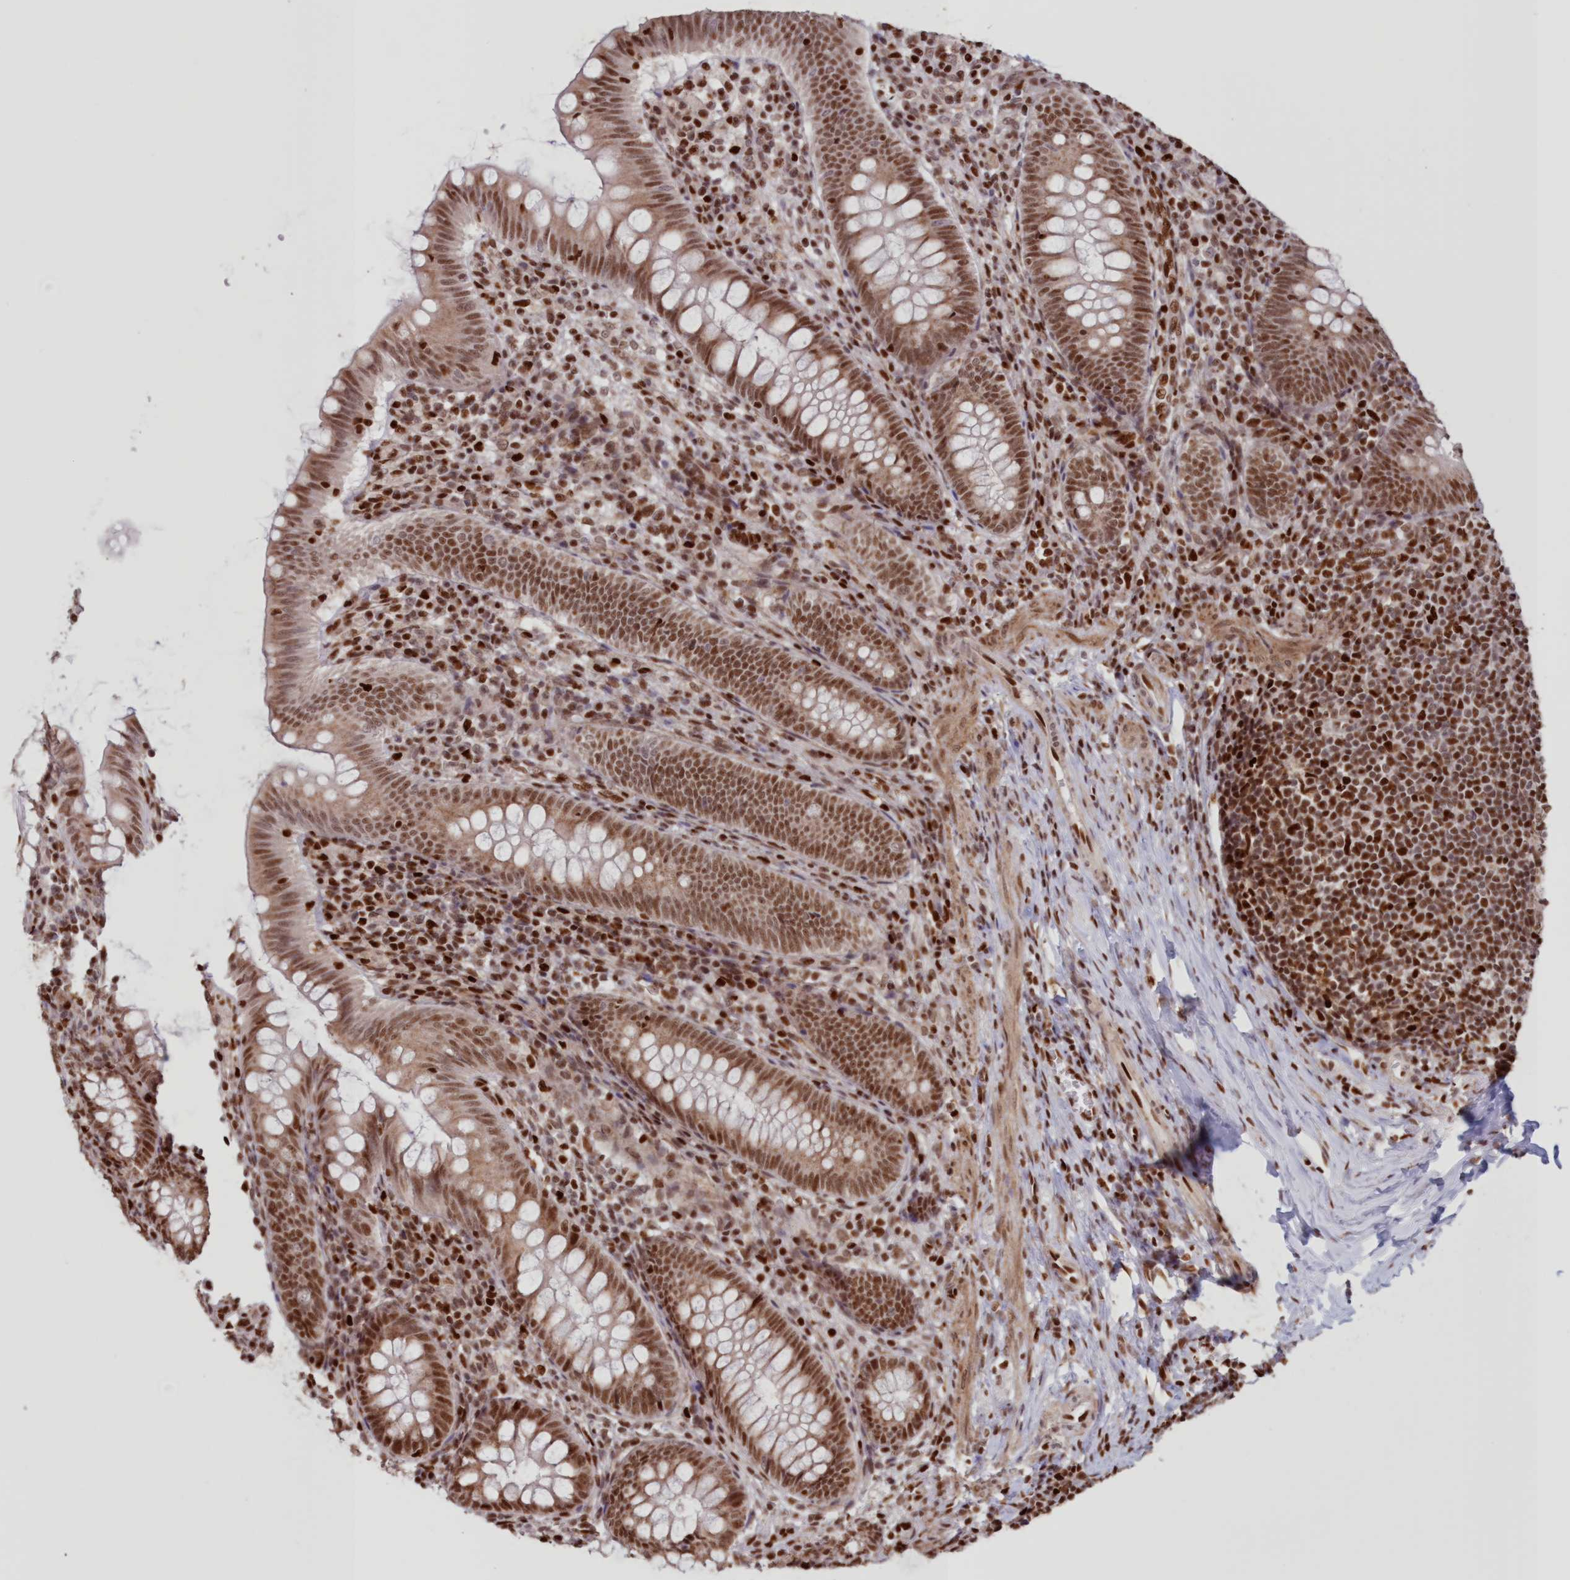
{"staining": {"intensity": "moderate", "quantity": ">75%", "location": "nuclear"}, "tissue": "appendix", "cell_type": "Glandular cells", "image_type": "normal", "snomed": [{"axis": "morphology", "description": "Normal tissue, NOS"}, {"axis": "topography", "description": "Appendix"}], "caption": "Glandular cells reveal medium levels of moderate nuclear positivity in approximately >75% of cells in normal appendix. Immunohistochemistry (ihc) stains the protein in brown and the nuclei are stained blue.", "gene": "POLR2B", "patient": {"sex": "male", "age": 14}}